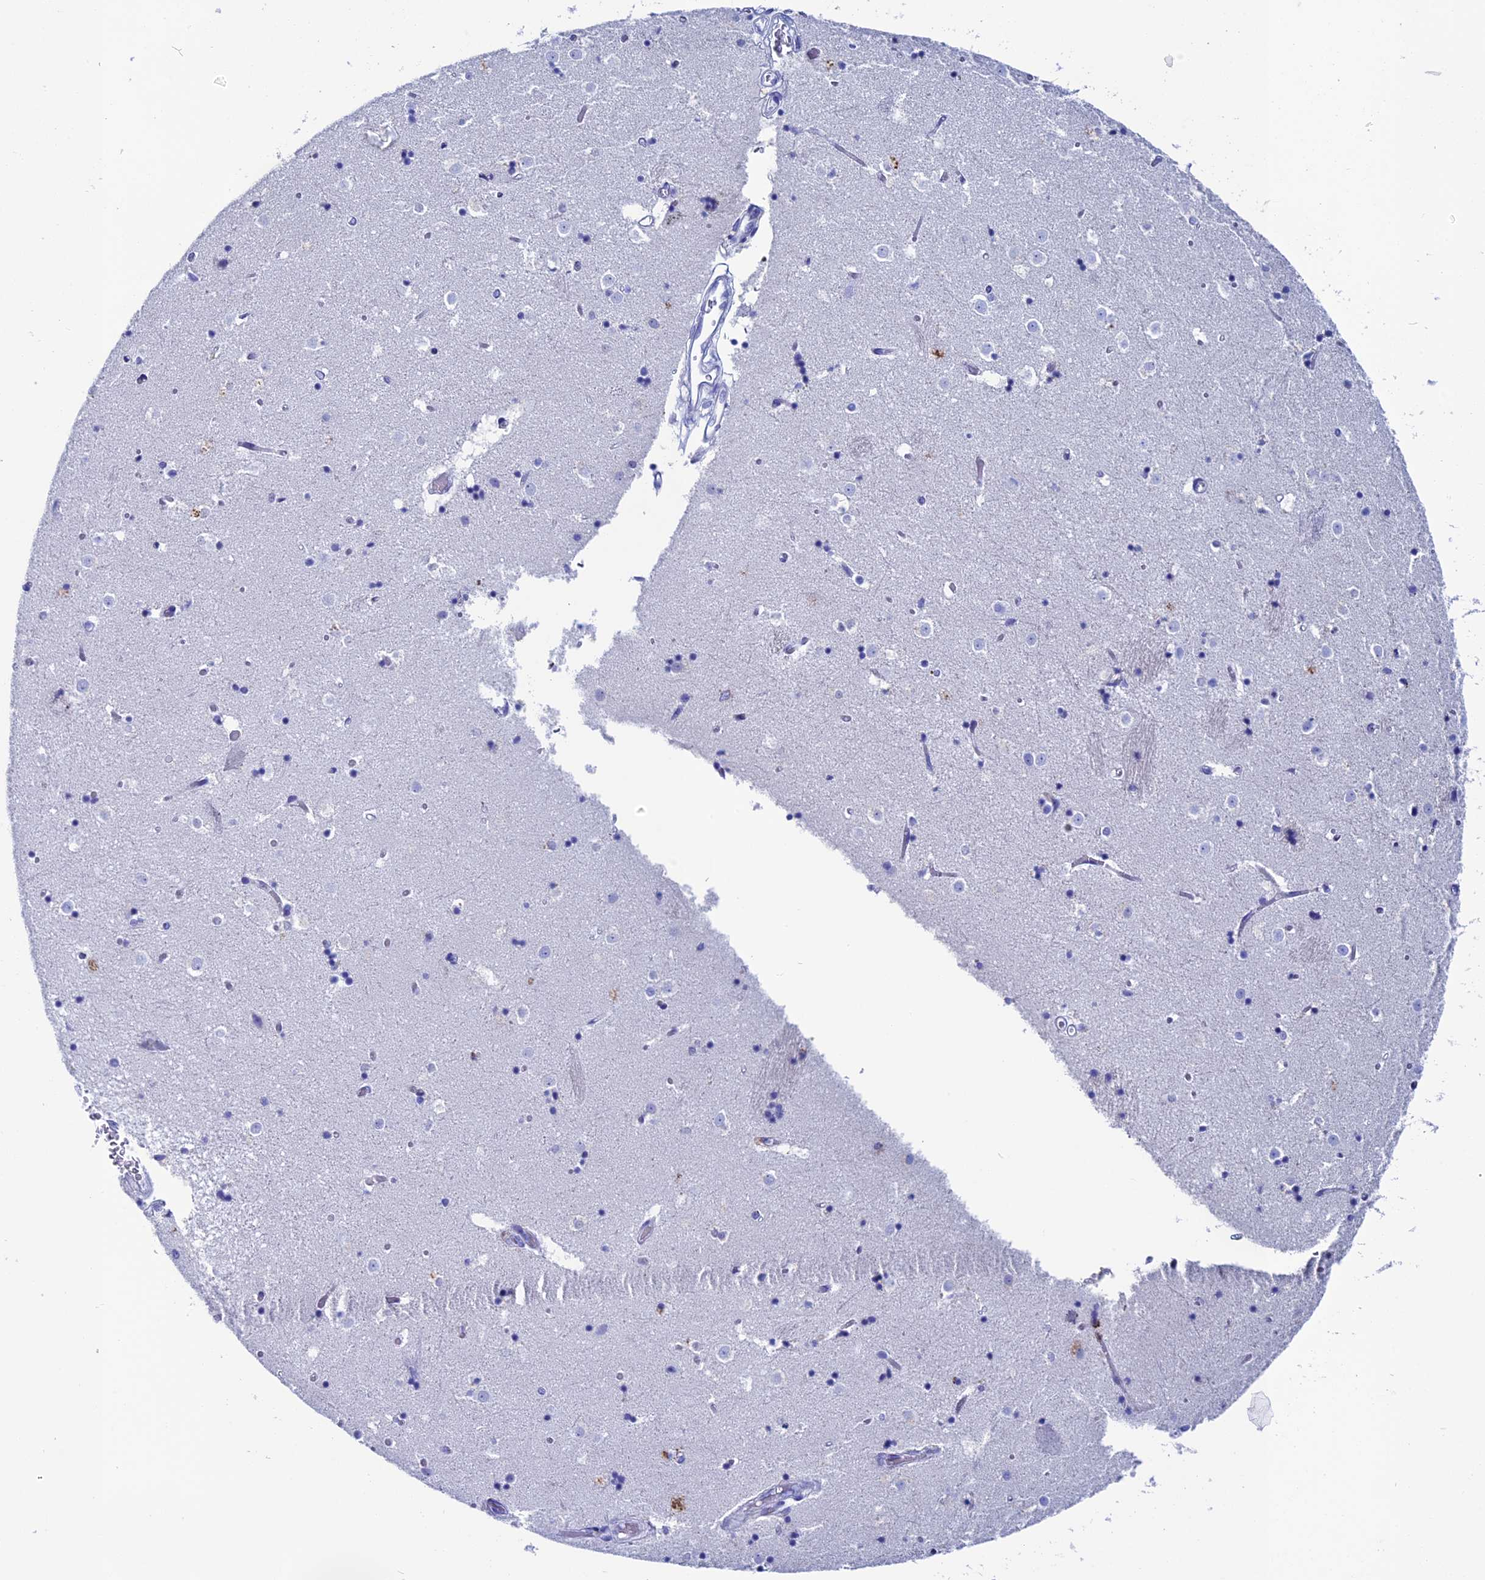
{"staining": {"intensity": "negative", "quantity": "none", "location": "none"}, "tissue": "caudate", "cell_type": "Glial cells", "image_type": "normal", "snomed": [{"axis": "morphology", "description": "Normal tissue, NOS"}, {"axis": "topography", "description": "Lateral ventricle wall"}], "caption": "Human caudate stained for a protein using immunohistochemistry shows no expression in glial cells.", "gene": "ANKRD29", "patient": {"sex": "female", "age": 52}}